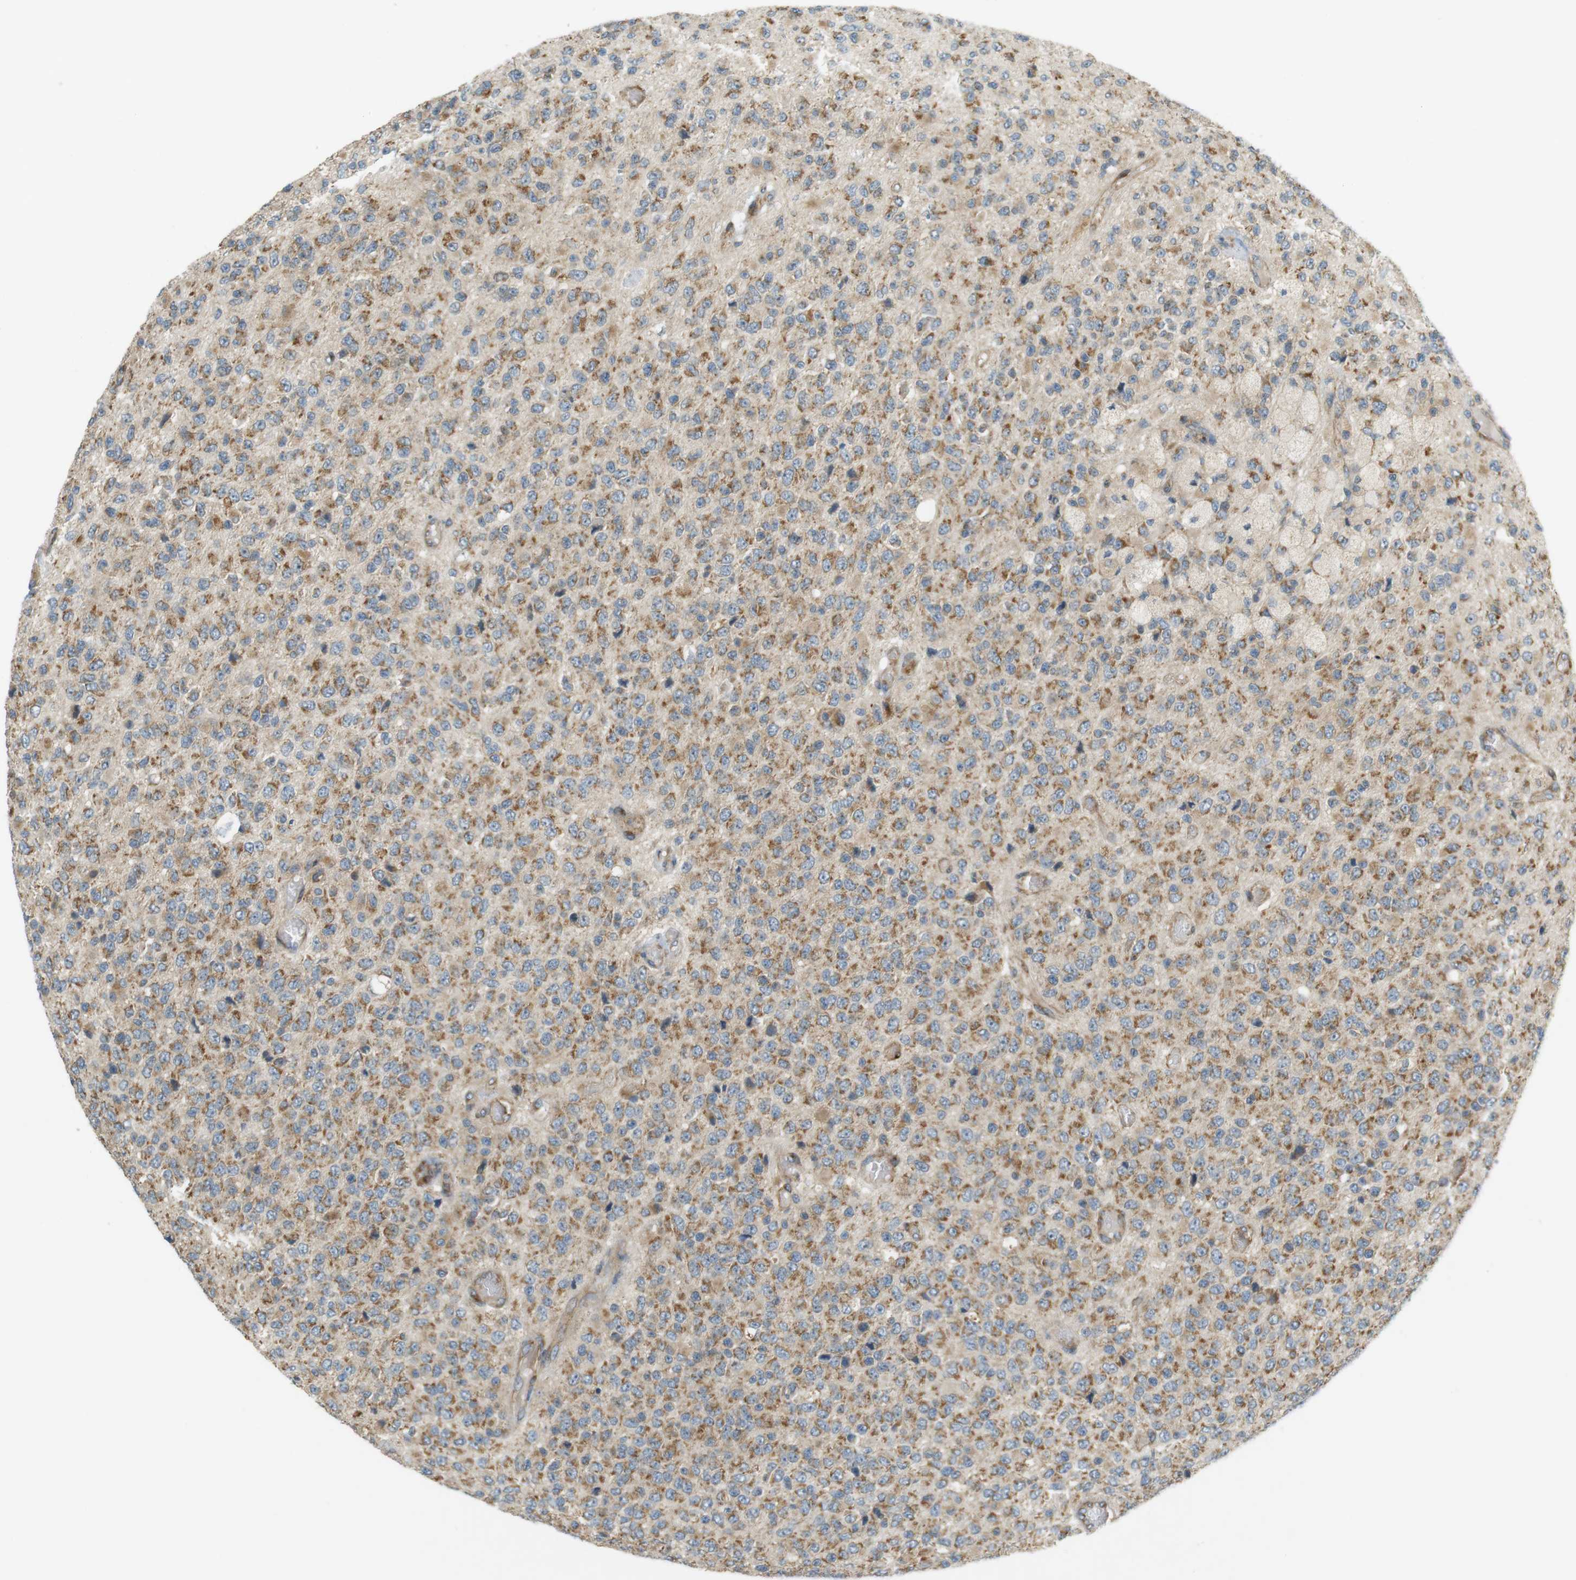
{"staining": {"intensity": "moderate", "quantity": ">75%", "location": "cytoplasmic/membranous"}, "tissue": "glioma", "cell_type": "Tumor cells", "image_type": "cancer", "snomed": [{"axis": "morphology", "description": "Glioma, malignant, High grade"}, {"axis": "topography", "description": "pancreas cauda"}], "caption": "Immunohistochemical staining of human glioma demonstrates medium levels of moderate cytoplasmic/membranous protein staining in about >75% of tumor cells.", "gene": "SLC41A1", "patient": {"sex": "male", "age": 60}}